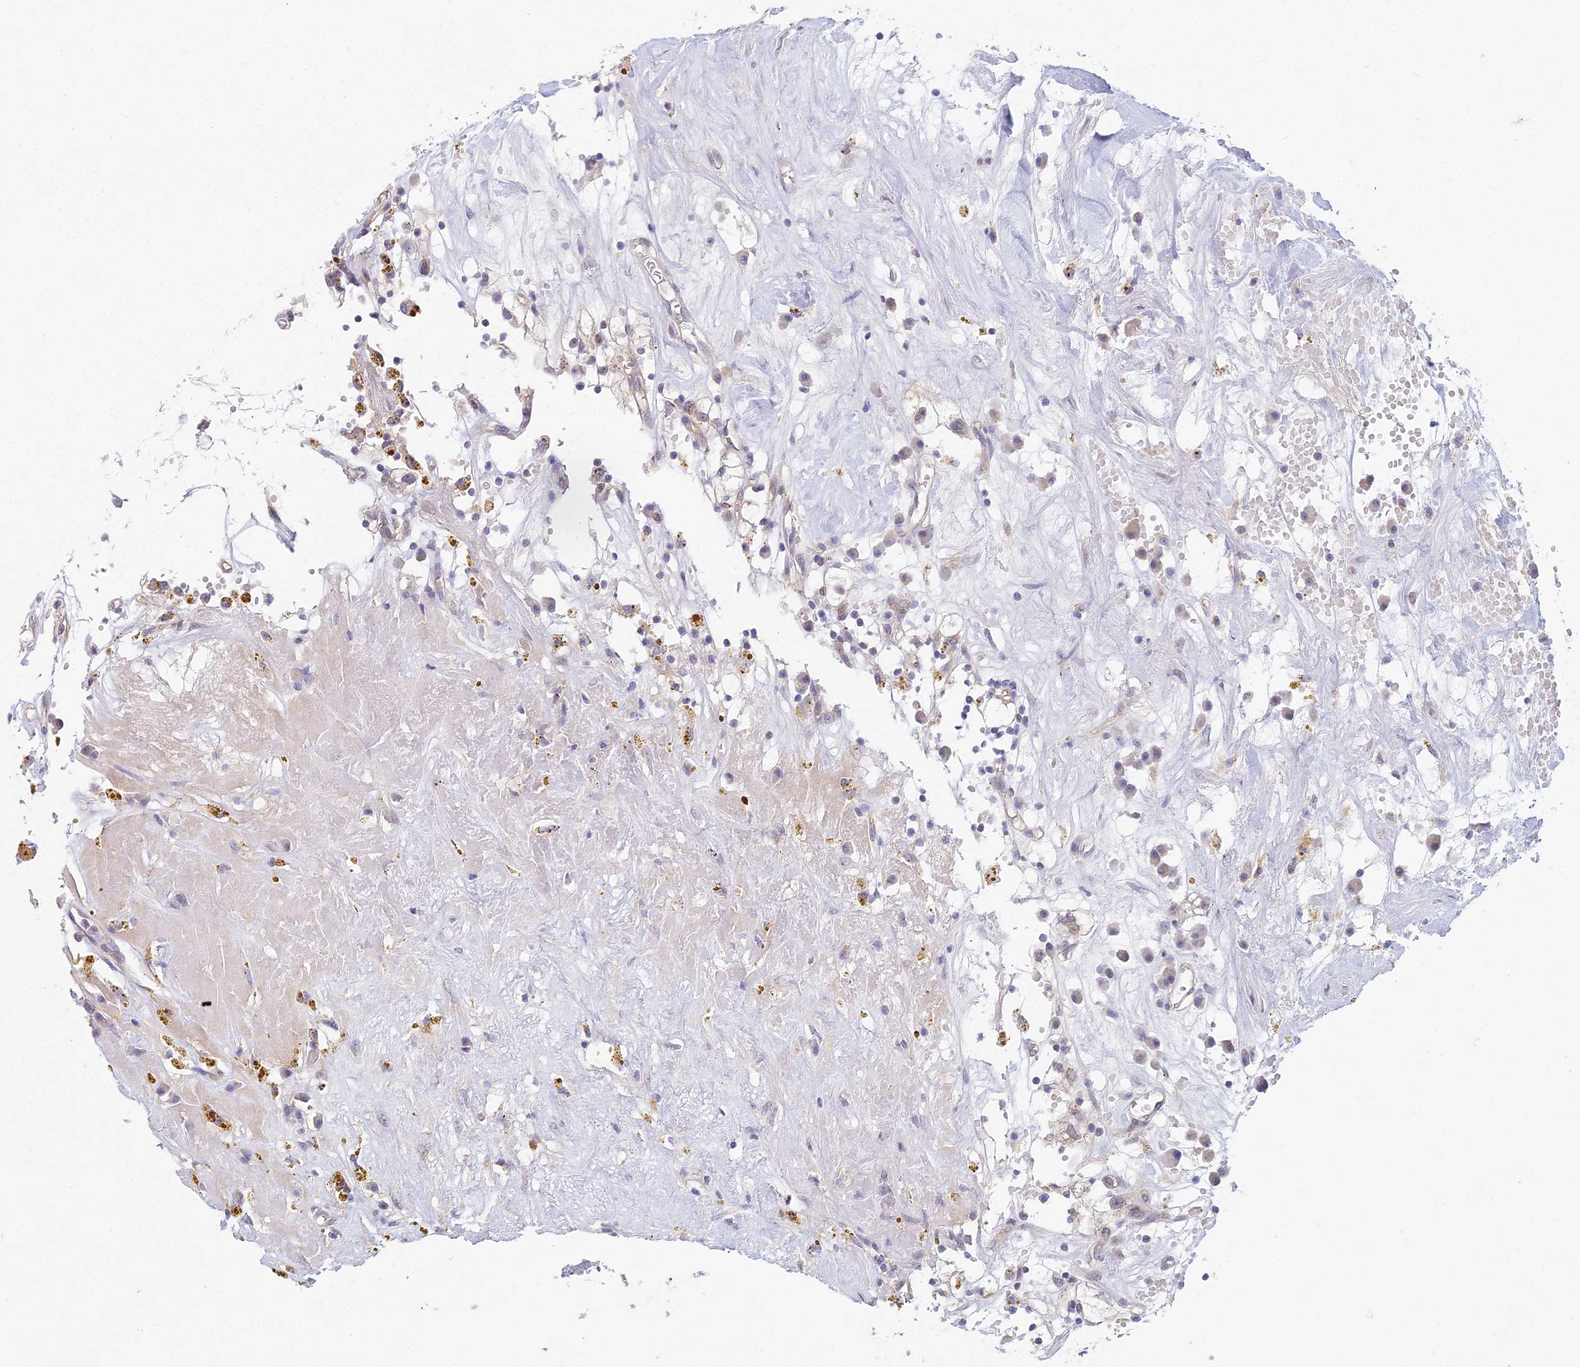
{"staining": {"intensity": "negative", "quantity": "none", "location": "none"}, "tissue": "renal cancer", "cell_type": "Tumor cells", "image_type": "cancer", "snomed": [{"axis": "morphology", "description": "Adenocarcinoma, NOS"}, {"axis": "topography", "description": "Kidney"}], "caption": "The histopathology image demonstrates no staining of tumor cells in renal cancer (adenocarcinoma).", "gene": "METTL26", "patient": {"sex": "male", "age": 56}}